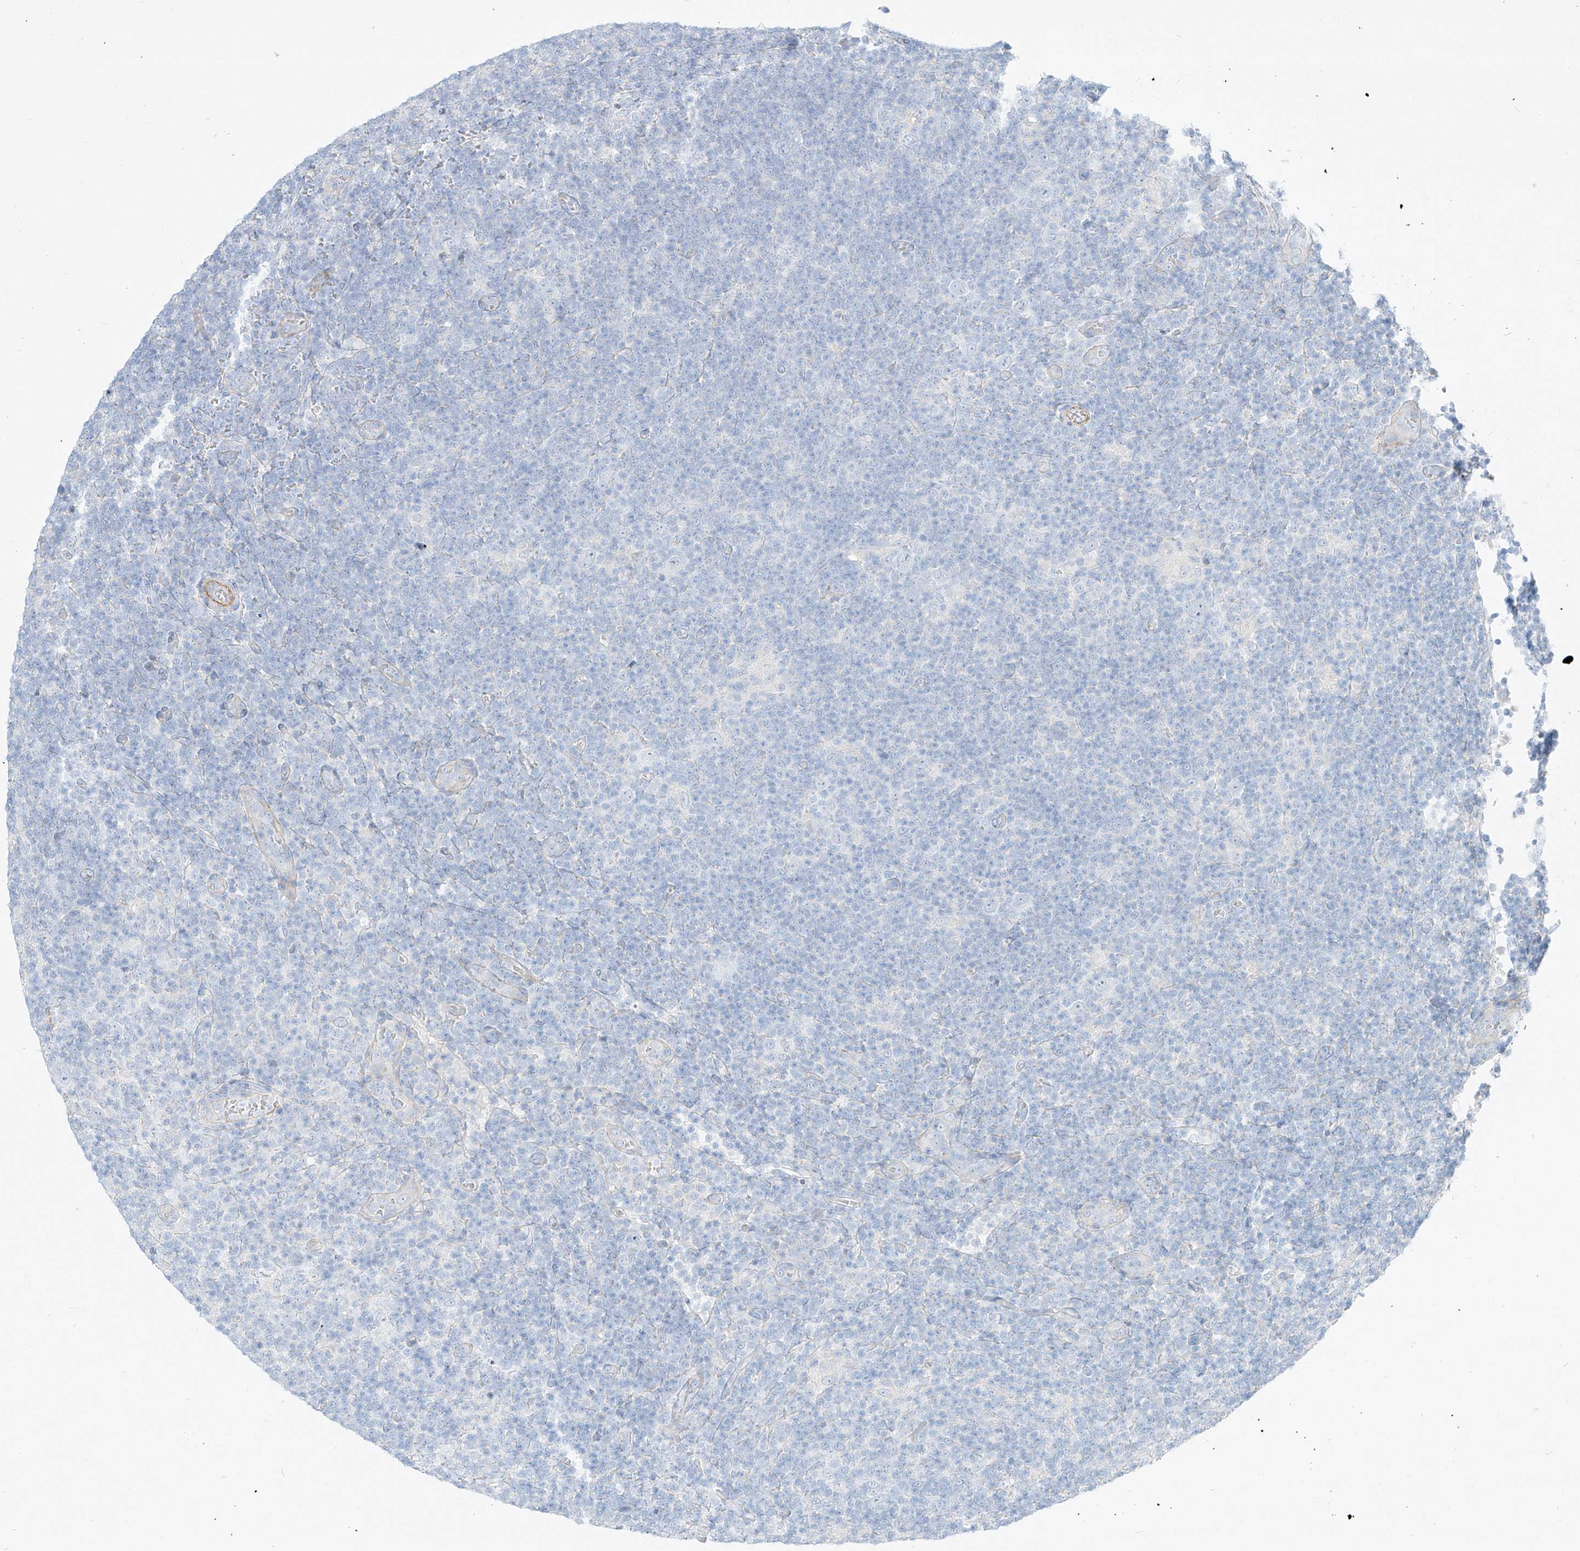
{"staining": {"intensity": "negative", "quantity": "none", "location": "none"}, "tissue": "lymphoma", "cell_type": "Tumor cells", "image_type": "cancer", "snomed": [{"axis": "morphology", "description": "Hodgkin's disease, NOS"}, {"axis": "topography", "description": "Lymph node"}], "caption": "Immunohistochemistry (IHC) image of neoplastic tissue: lymphoma stained with DAB displays no significant protein positivity in tumor cells.", "gene": "AJM1", "patient": {"sex": "female", "age": 57}}